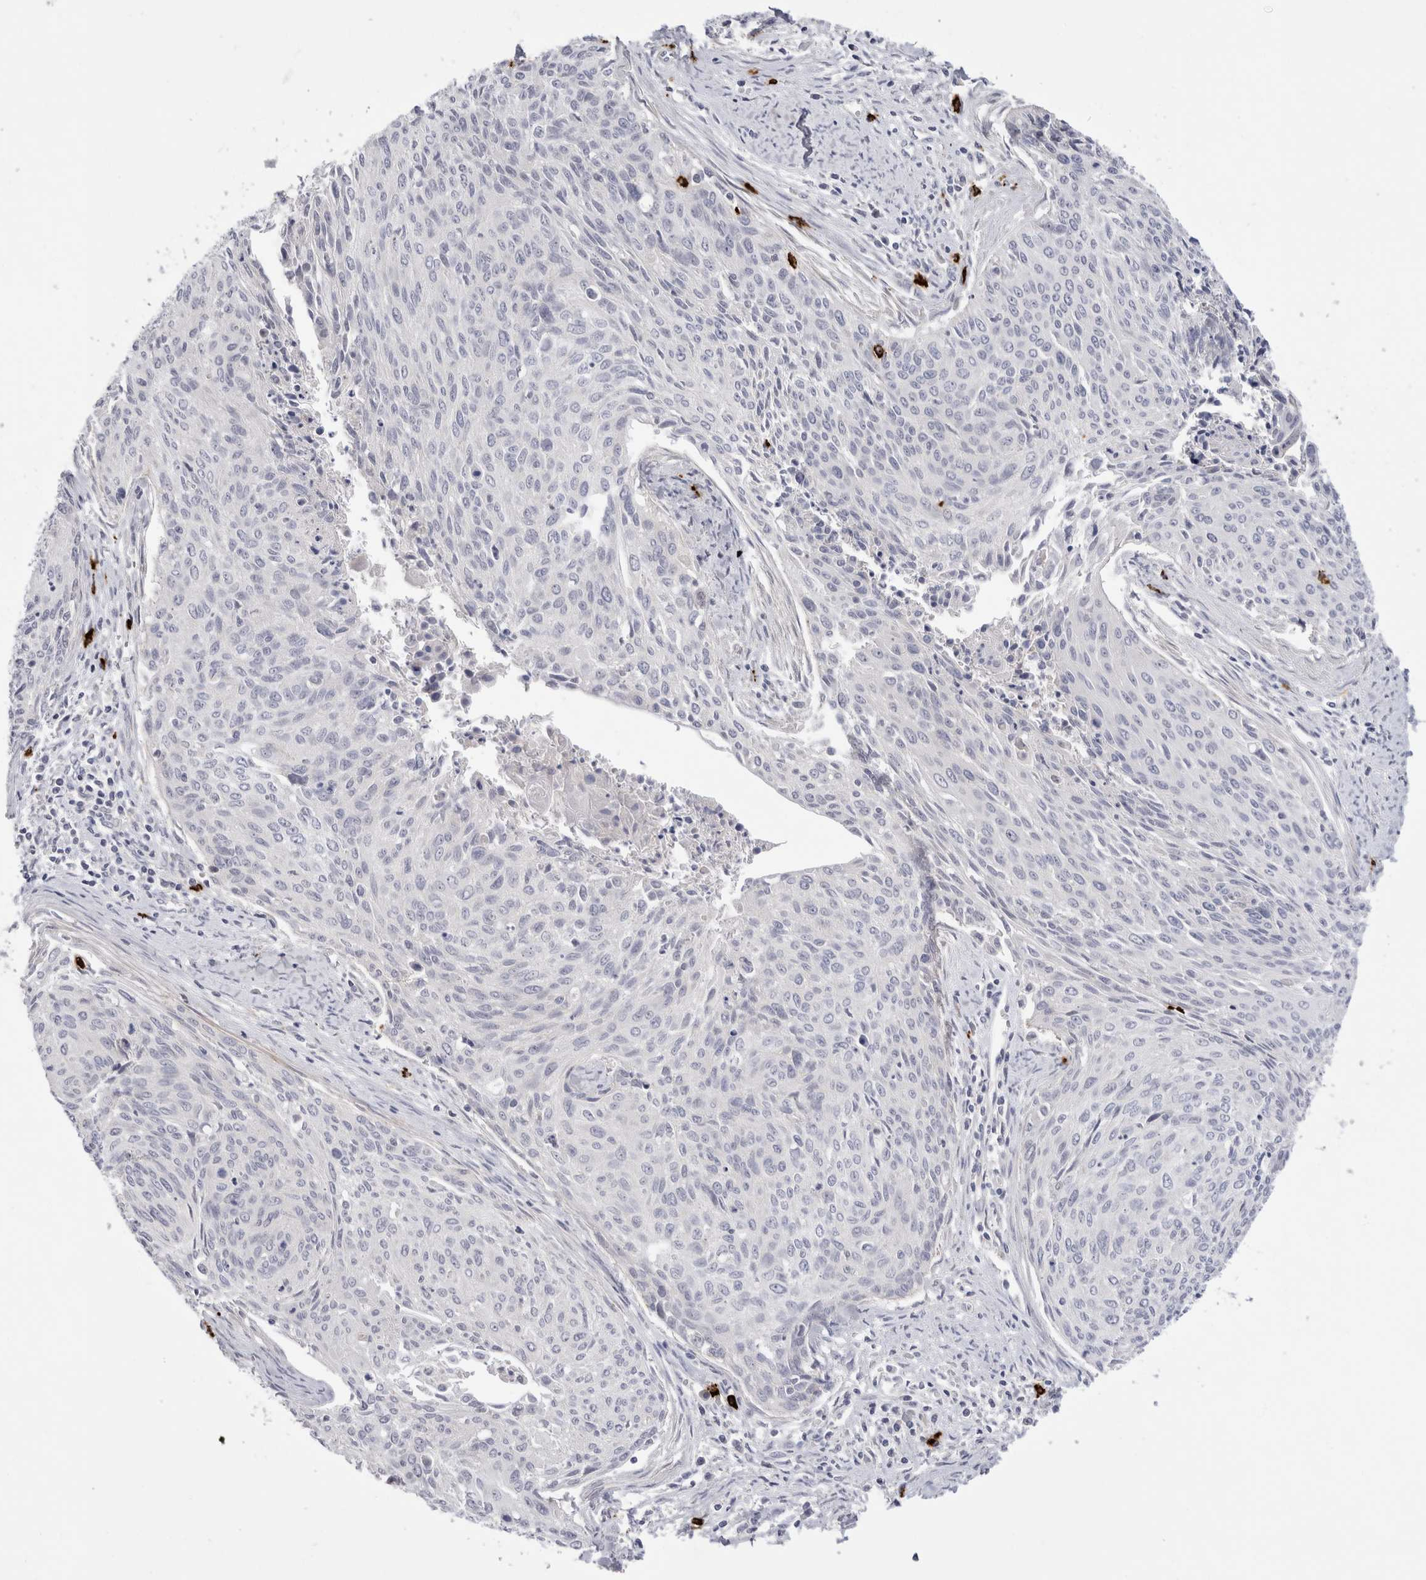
{"staining": {"intensity": "negative", "quantity": "none", "location": "none"}, "tissue": "cervical cancer", "cell_type": "Tumor cells", "image_type": "cancer", "snomed": [{"axis": "morphology", "description": "Squamous cell carcinoma, NOS"}, {"axis": "topography", "description": "Cervix"}], "caption": "This photomicrograph is of cervical squamous cell carcinoma stained with IHC to label a protein in brown with the nuclei are counter-stained blue. There is no expression in tumor cells. (Brightfield microscopy of DAB immunohistochemistry at high magnification).", "gene": "SPINK2", "patient": {"sex": "female", "age": 55}}